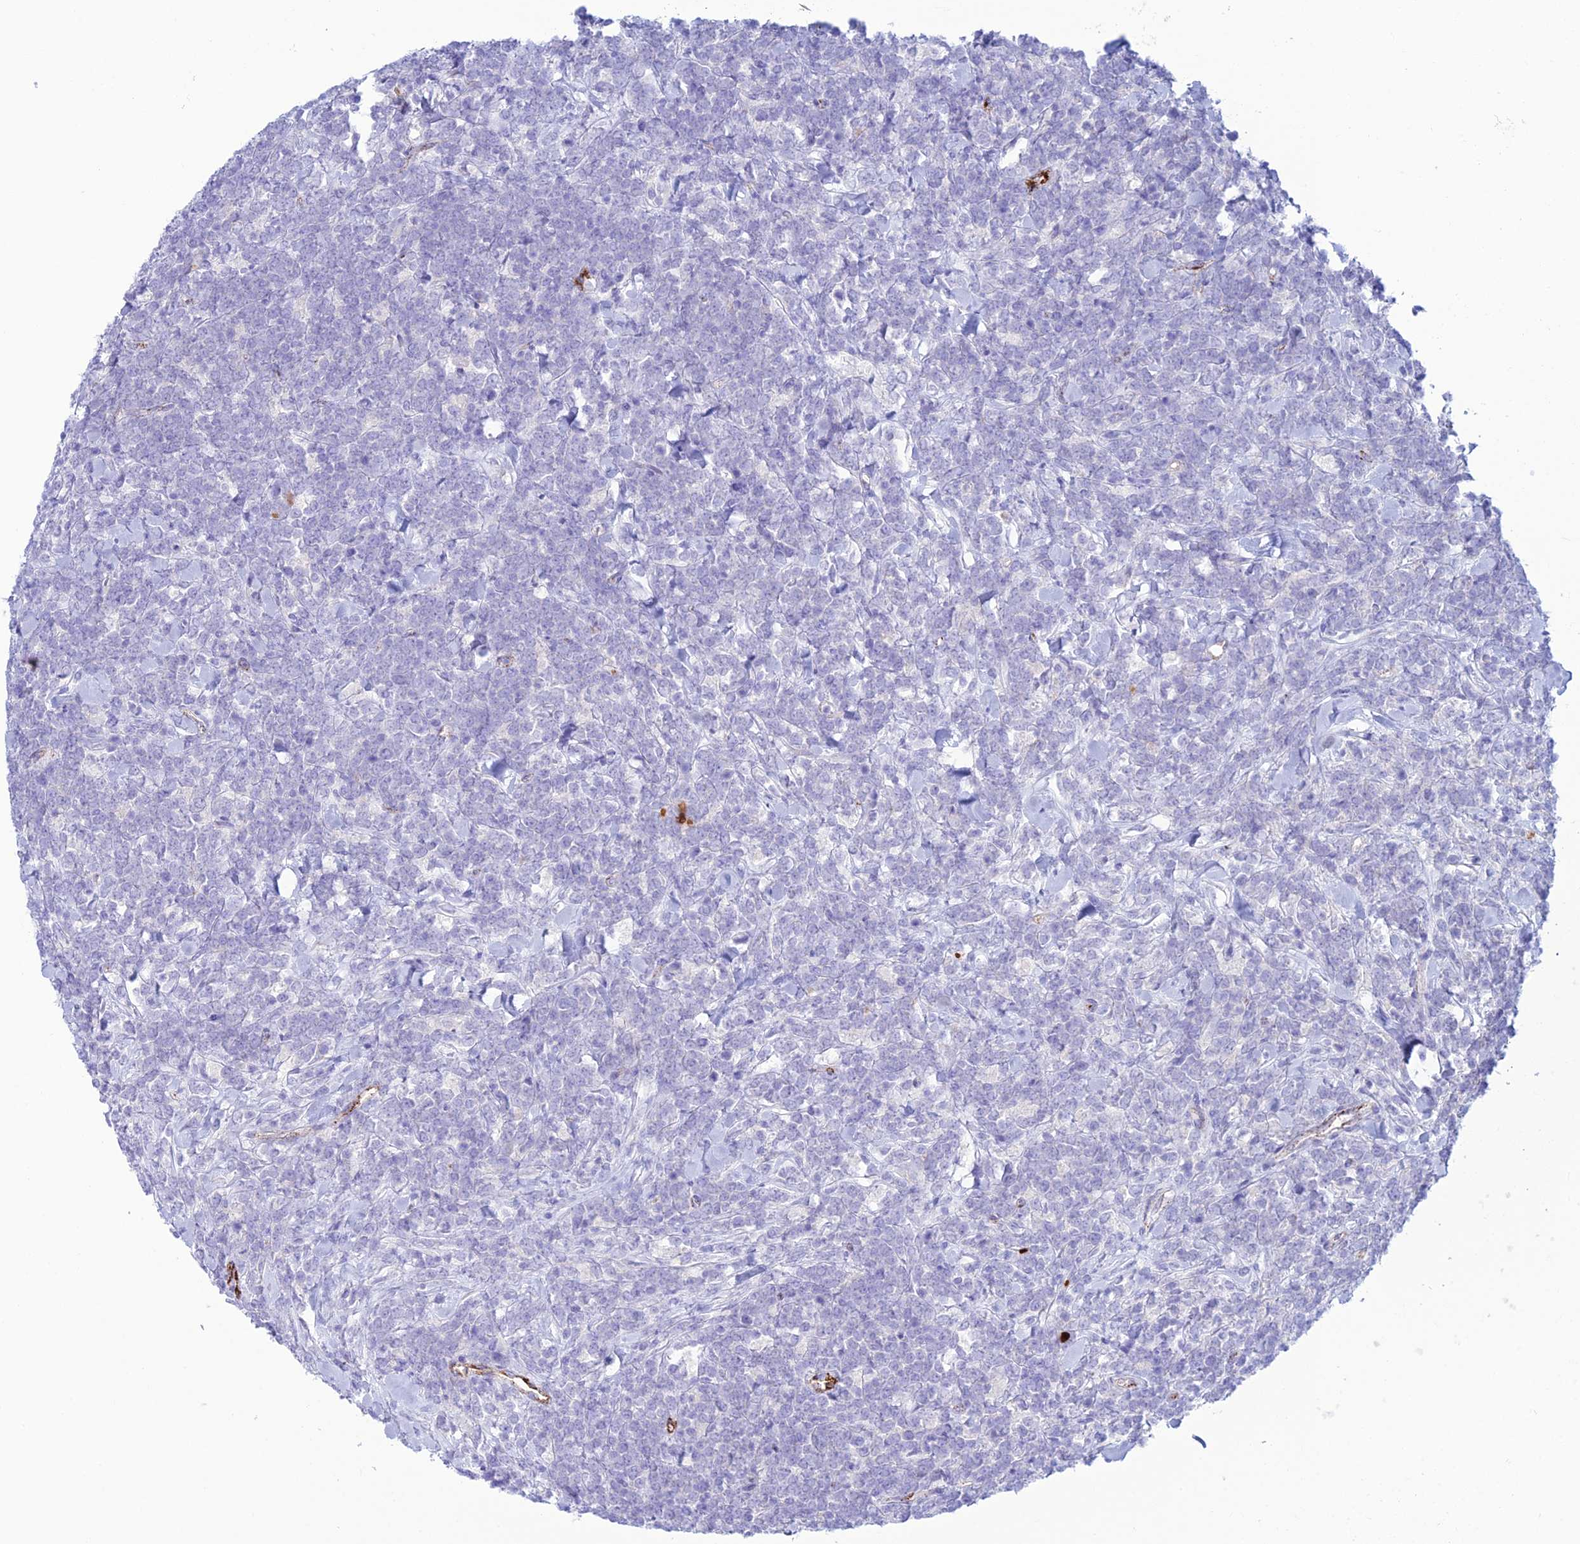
{"staining": {"intensity": "negative", "quantity": "none", "location": "none"}, "tissue": "lymphoma", "cell_type": "Tumor cells", "image_type": "cancer", "snomed": [{"axis": "morphology", "description": "Malignant lymphoma, non-Hodgkin's type, High grade"}, {"axis": "topography", "description": "Small intestine"}], "caption": "Immunohistochemical staining of lymphoma reveals no significant positivity in tumor cells.", "gene": "CDC42EP5", "patient": {"sex": "male", "age": 8}}